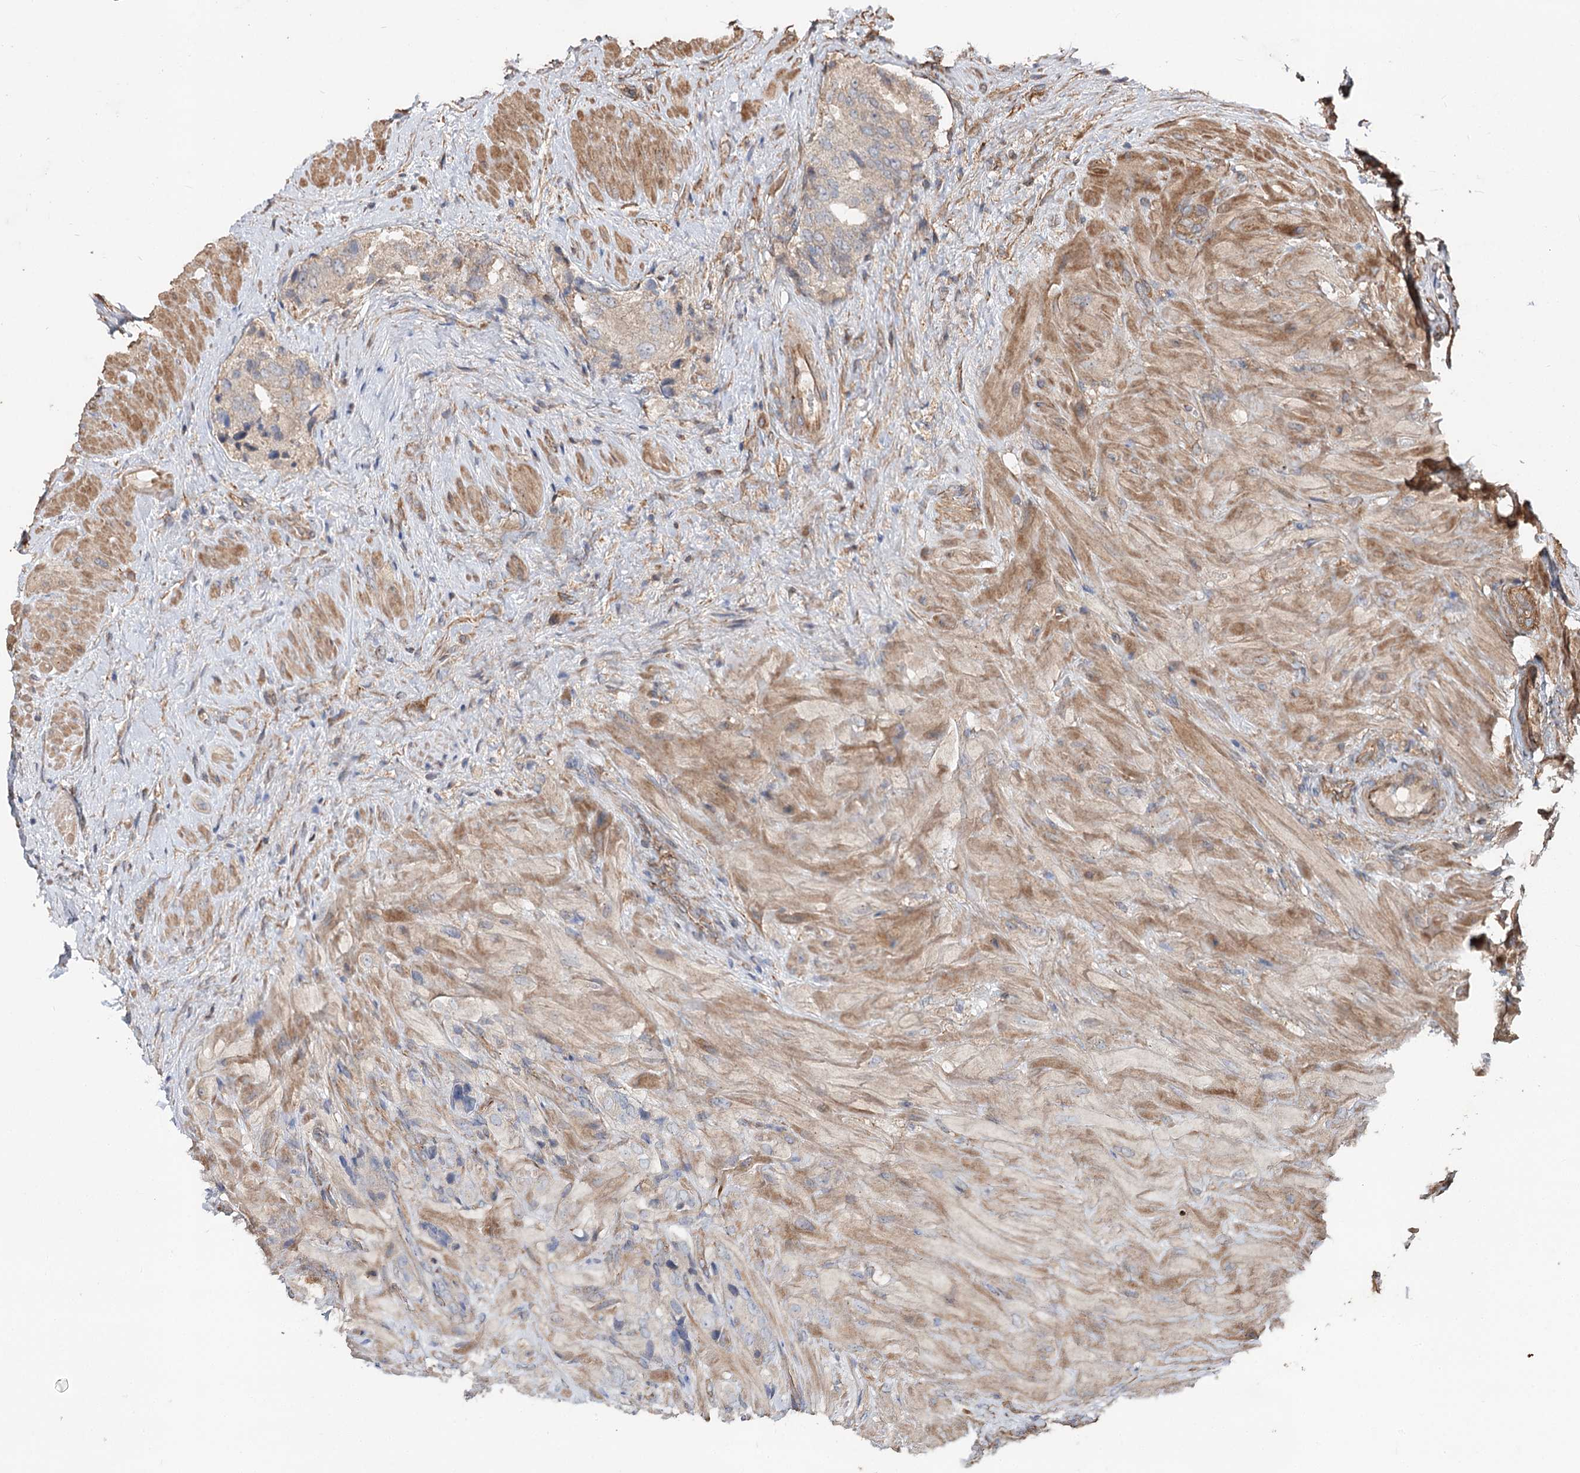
{"staining": {"intensity": "negative", "quantity": "none", "location": "none"}, "tissue": "prostate cancer", "cell_type": "Tumor cells", "image_type": "cancer", "snomed": [{"axis": "morphology", "description": "Adenocarcinoma, High grade"}, {"axis": "topography", "description": "Prostate"}], "caption": "Immunohistochemical staining of human prostate cancer (high-grade adenocarcinoma) displays no significant positivity in tumor cells.", "gene": "SPART", "patient": {"sex": "male", "age": 65}}